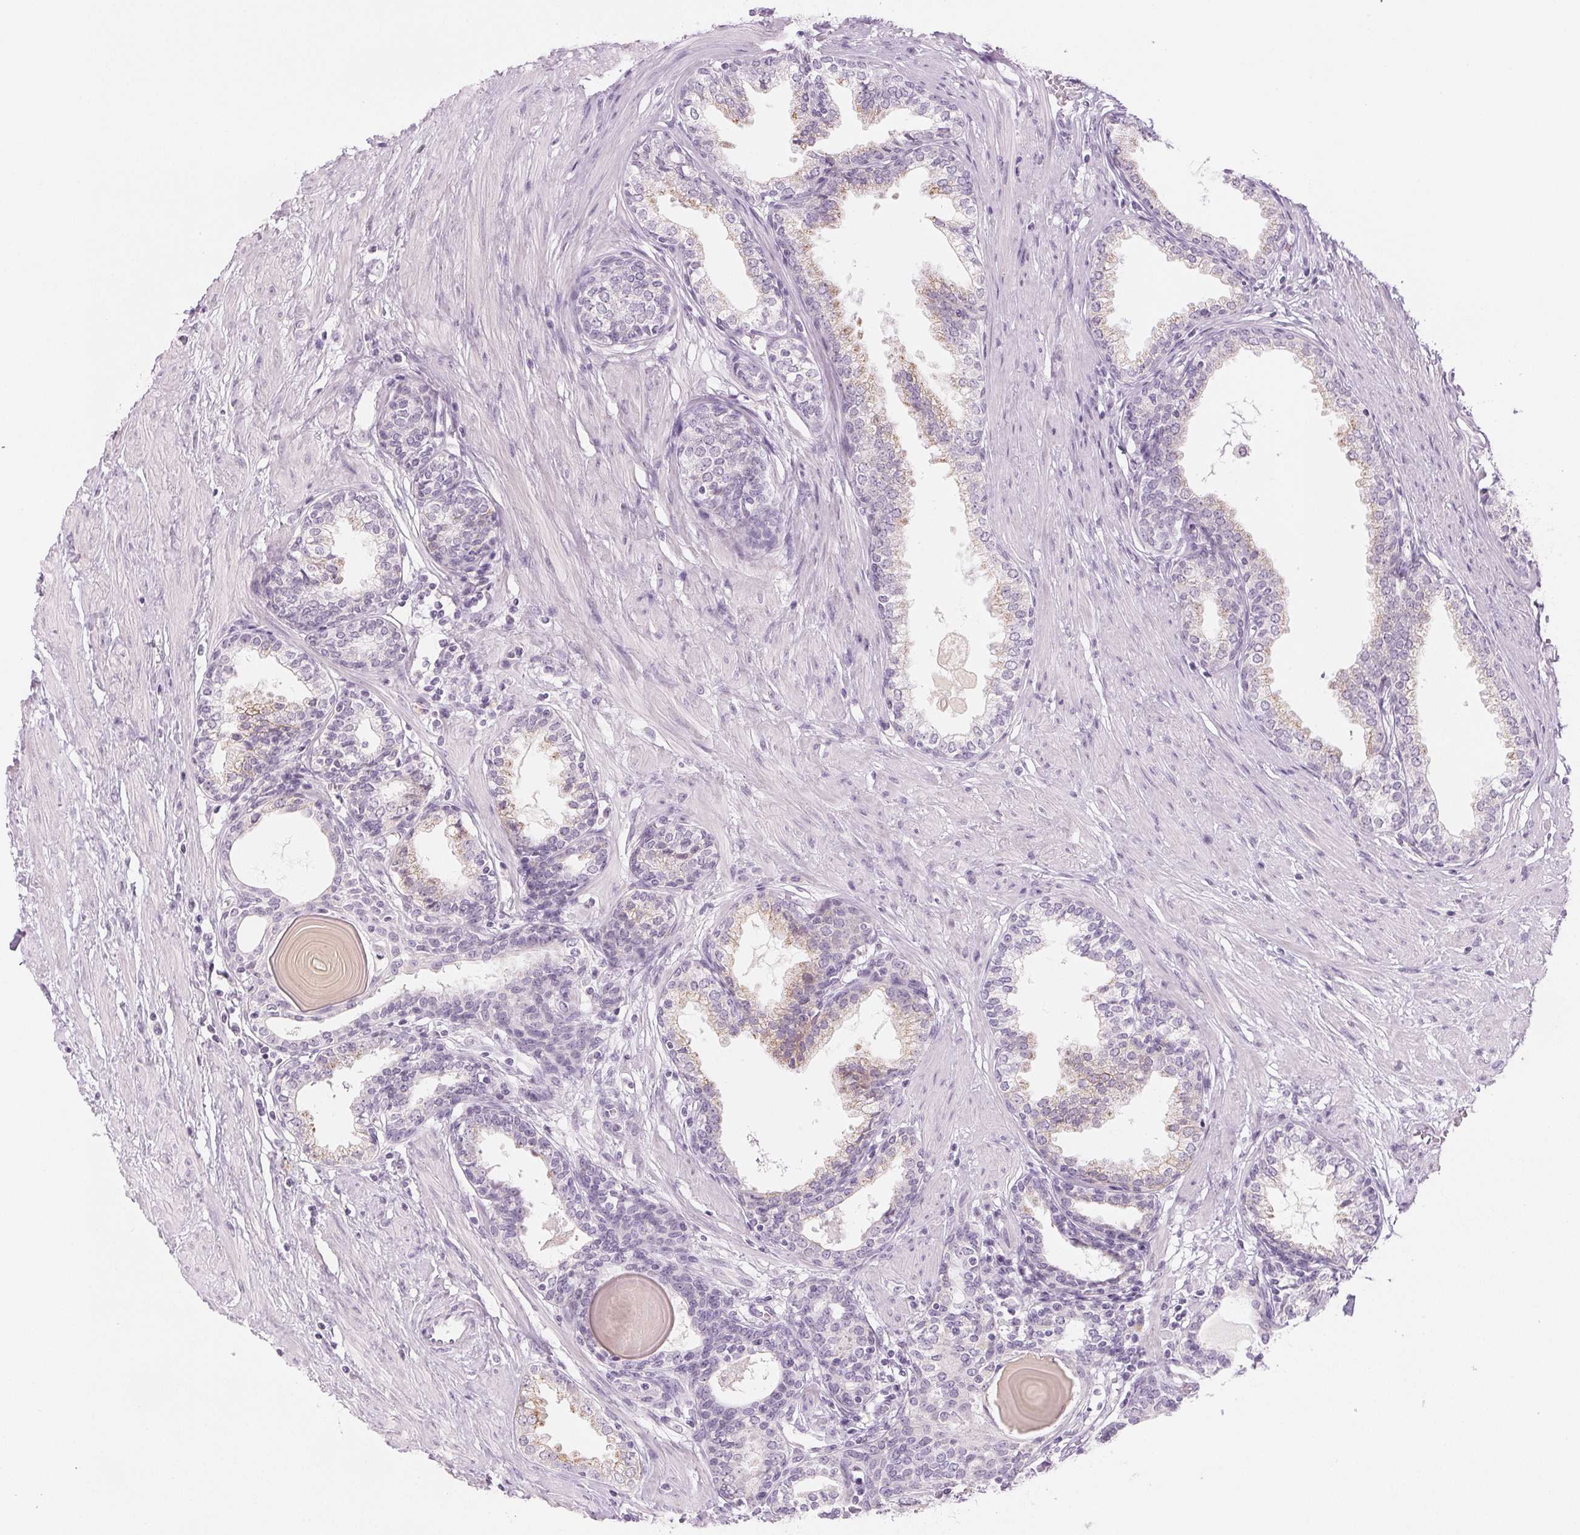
{"staining": {"intensity": "negative", "quantity": "none", "location": "none"}, "tissue": "prostate", "cell_type": "Glandular cells", "image_type": "normal", "snomed": [{"axis": "morphology", "description": "Normal tissue, NOS"}, {"axis": "topography", "description": "Prostate"}], "caption": "A high-resolution micrograph shows immunohistochemistry (IHC) staining of unremarkable prostate, which exhibits no significant positivity in glandular cells.", "gene": "EHHADH", "patient": {"sex": "male", "age": 55}}